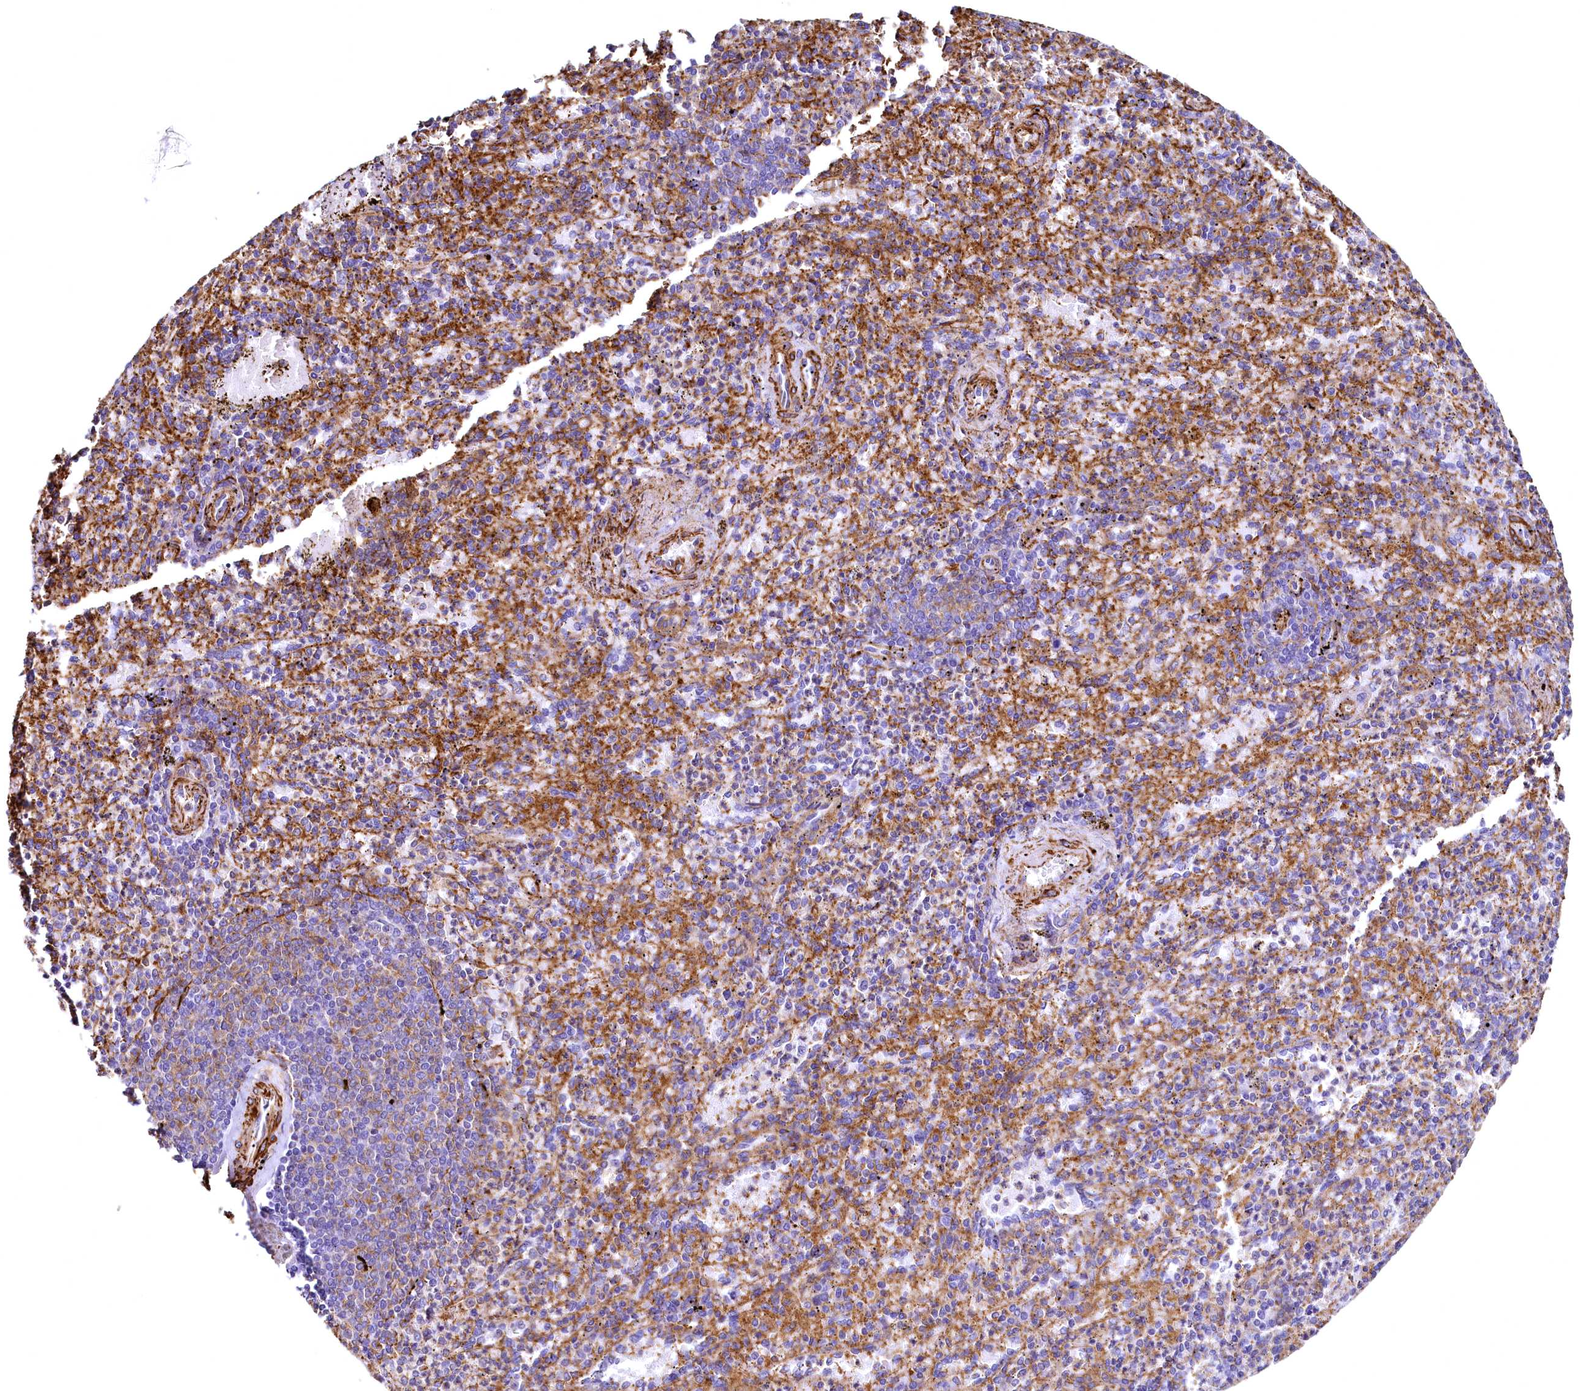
{"staining": {"intensity": "strong", "quantity": "25%-75%", "location": "cytoplasmic/membranous"}, "tissue": "spleen", "cell_type": "Cells in red pulp", "image_type": "normal", "snomed": [{"axis": "morphology", "description": "Normal tissue, NOS"}, {"axis": "topography", "description": "Spleen"}], "caption": "Immunohistochemical staining of benign spleen reveals strong cytoplasmic/membranous protein positivity in about 25%-75% of cells in red pulp. (Brightfield microscopy of DAB IHC at high magnification).", "gene": "THBS1", "patient": {"sex": "female", "age": 74}}